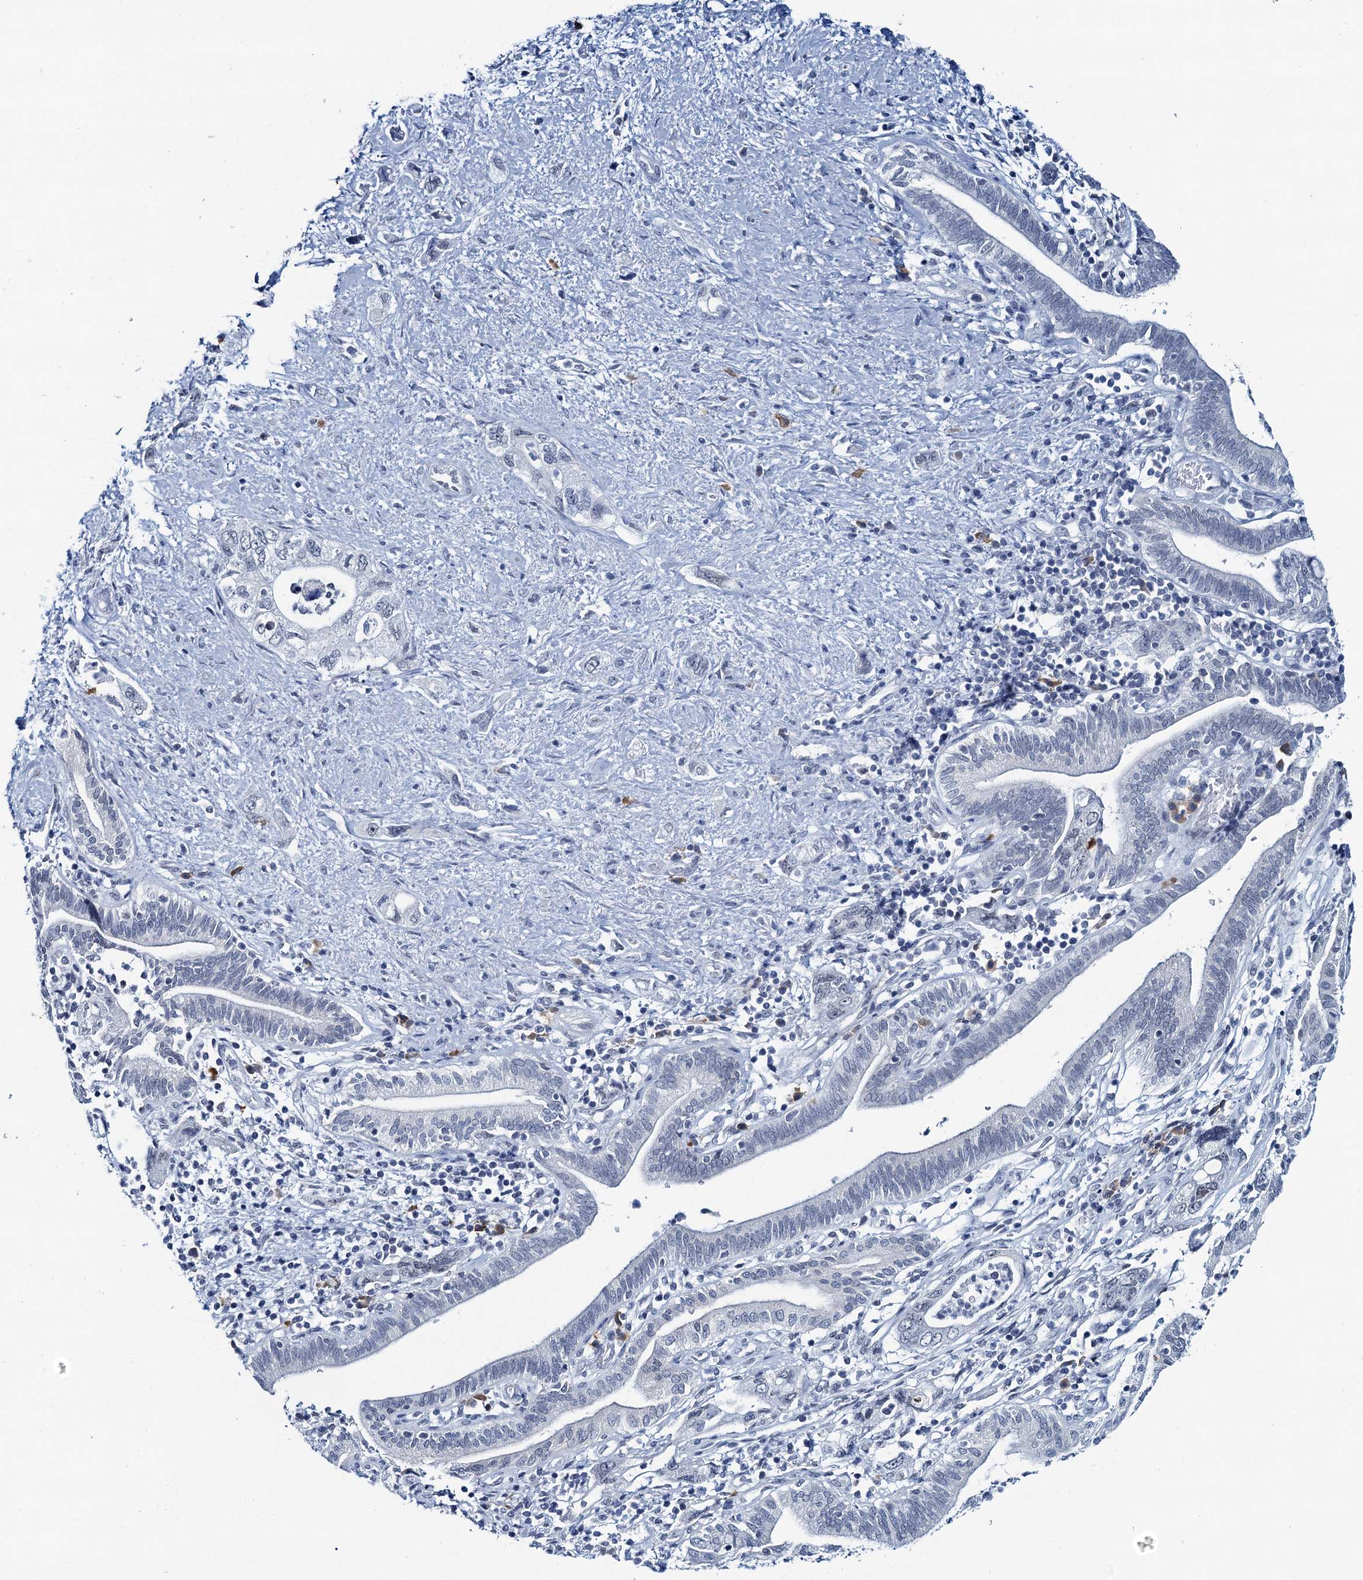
{"staining": {"intensity": "negative", "quantity": "none", "location": "none"}, "tissue": "pancreatic cancer", "cell_type": "Tumor cells", "image_type": "cancer", "snomed": [{"axis": "morphology", "description": "Adenocarcinoma, NOS"}, {"axis": "topography", "description": "Pancreas"}], "caption": "Immunohistochemistry photomicrograph of neoplastic tissue: human pancreatic cancer stained with DAB displays no significant protein positivity in tumor cells. (Immunohistochemistry (ihc), brightfield microscopy, high magnification).", "gene": "HAPSTR1", "patient": {"sex": "female", "age": 73}}